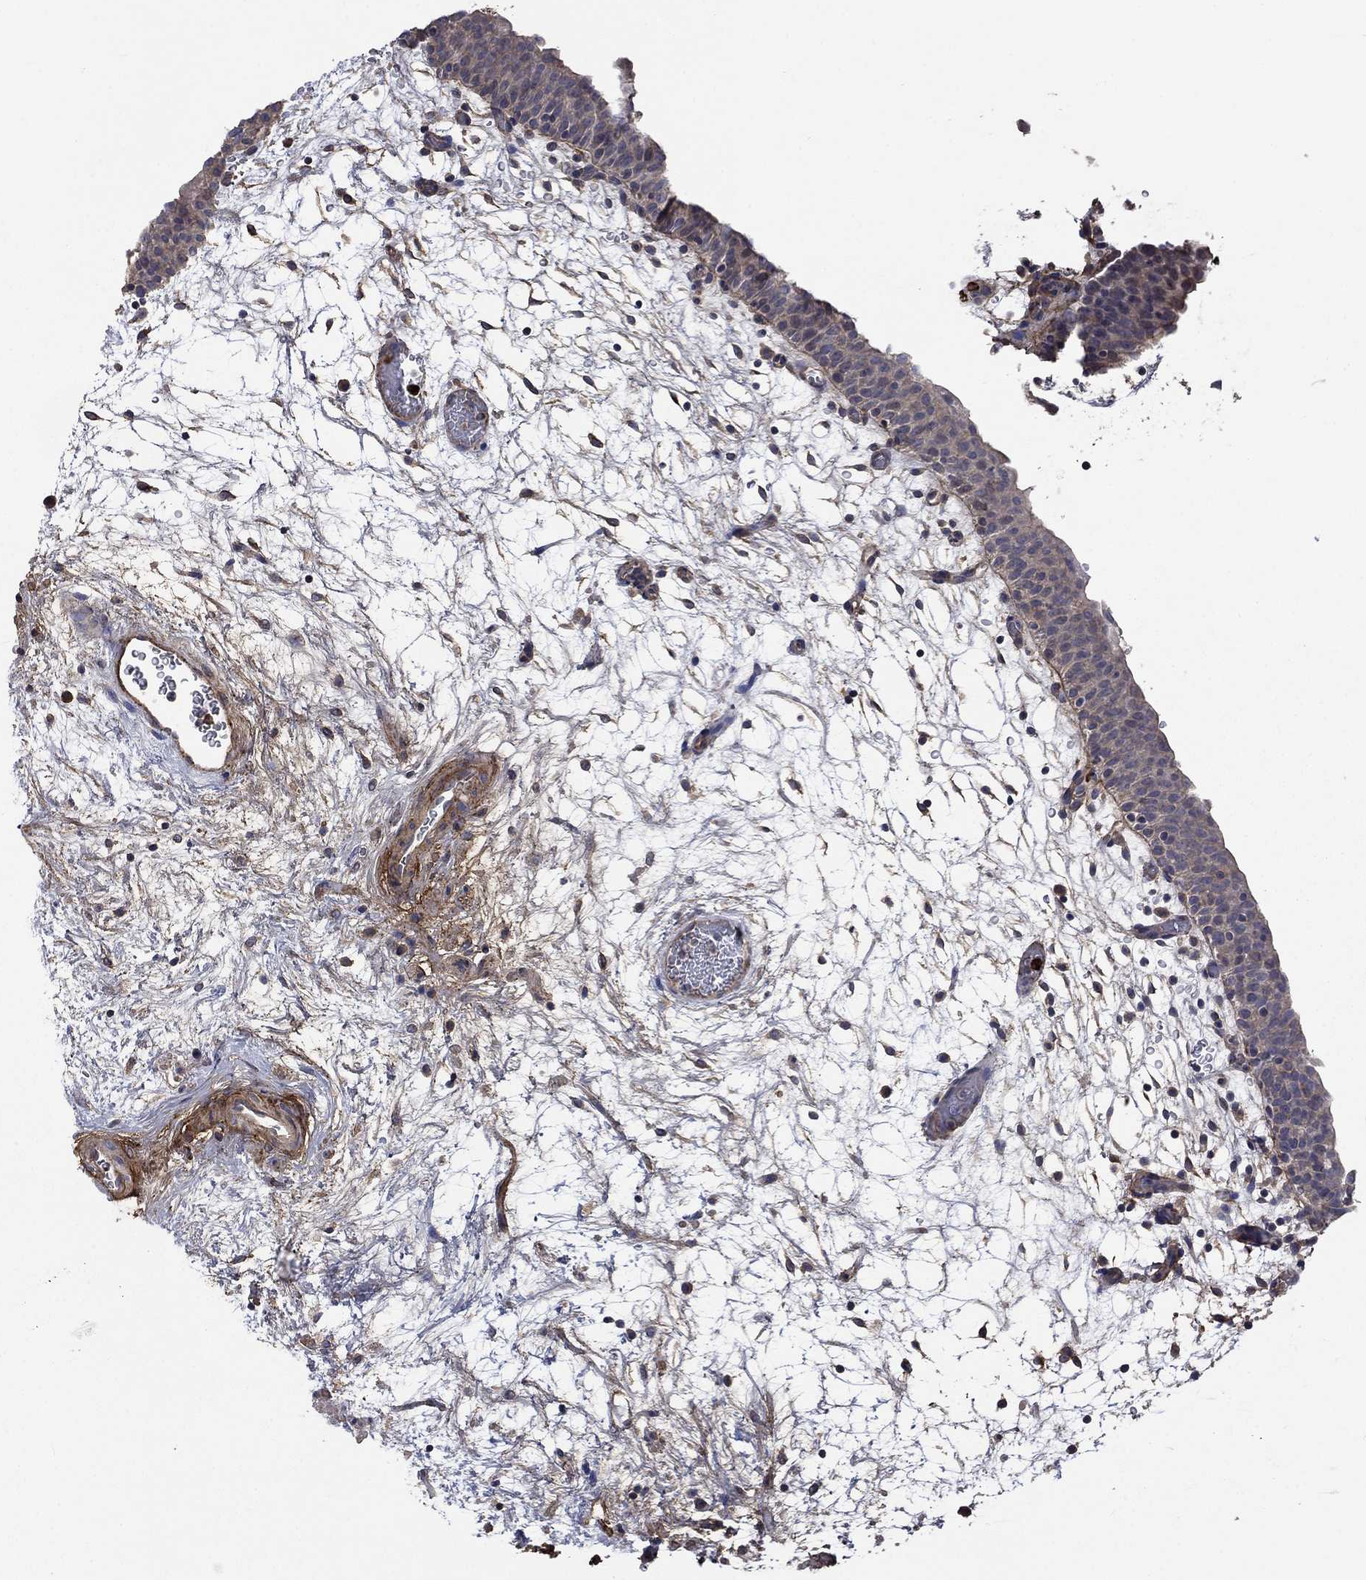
{"staining": {"intensity": "negative", "quantity": "none", "location": "none"}, "tissue": "urinary bladder", "cell_type": "Urothelial cells", "image_type": "normal", "snomed": [{"axis": "morphology", "description": "Normal tissue, NOS"}, {"axis": "topography", "description": "Urinary bladder"}], "caption": "Protein analysis of normal urinary bladder shows no significant positivity in urothelial cells.", "gene": "VCAN", "patient": {"sex": "male", "age": 37}}